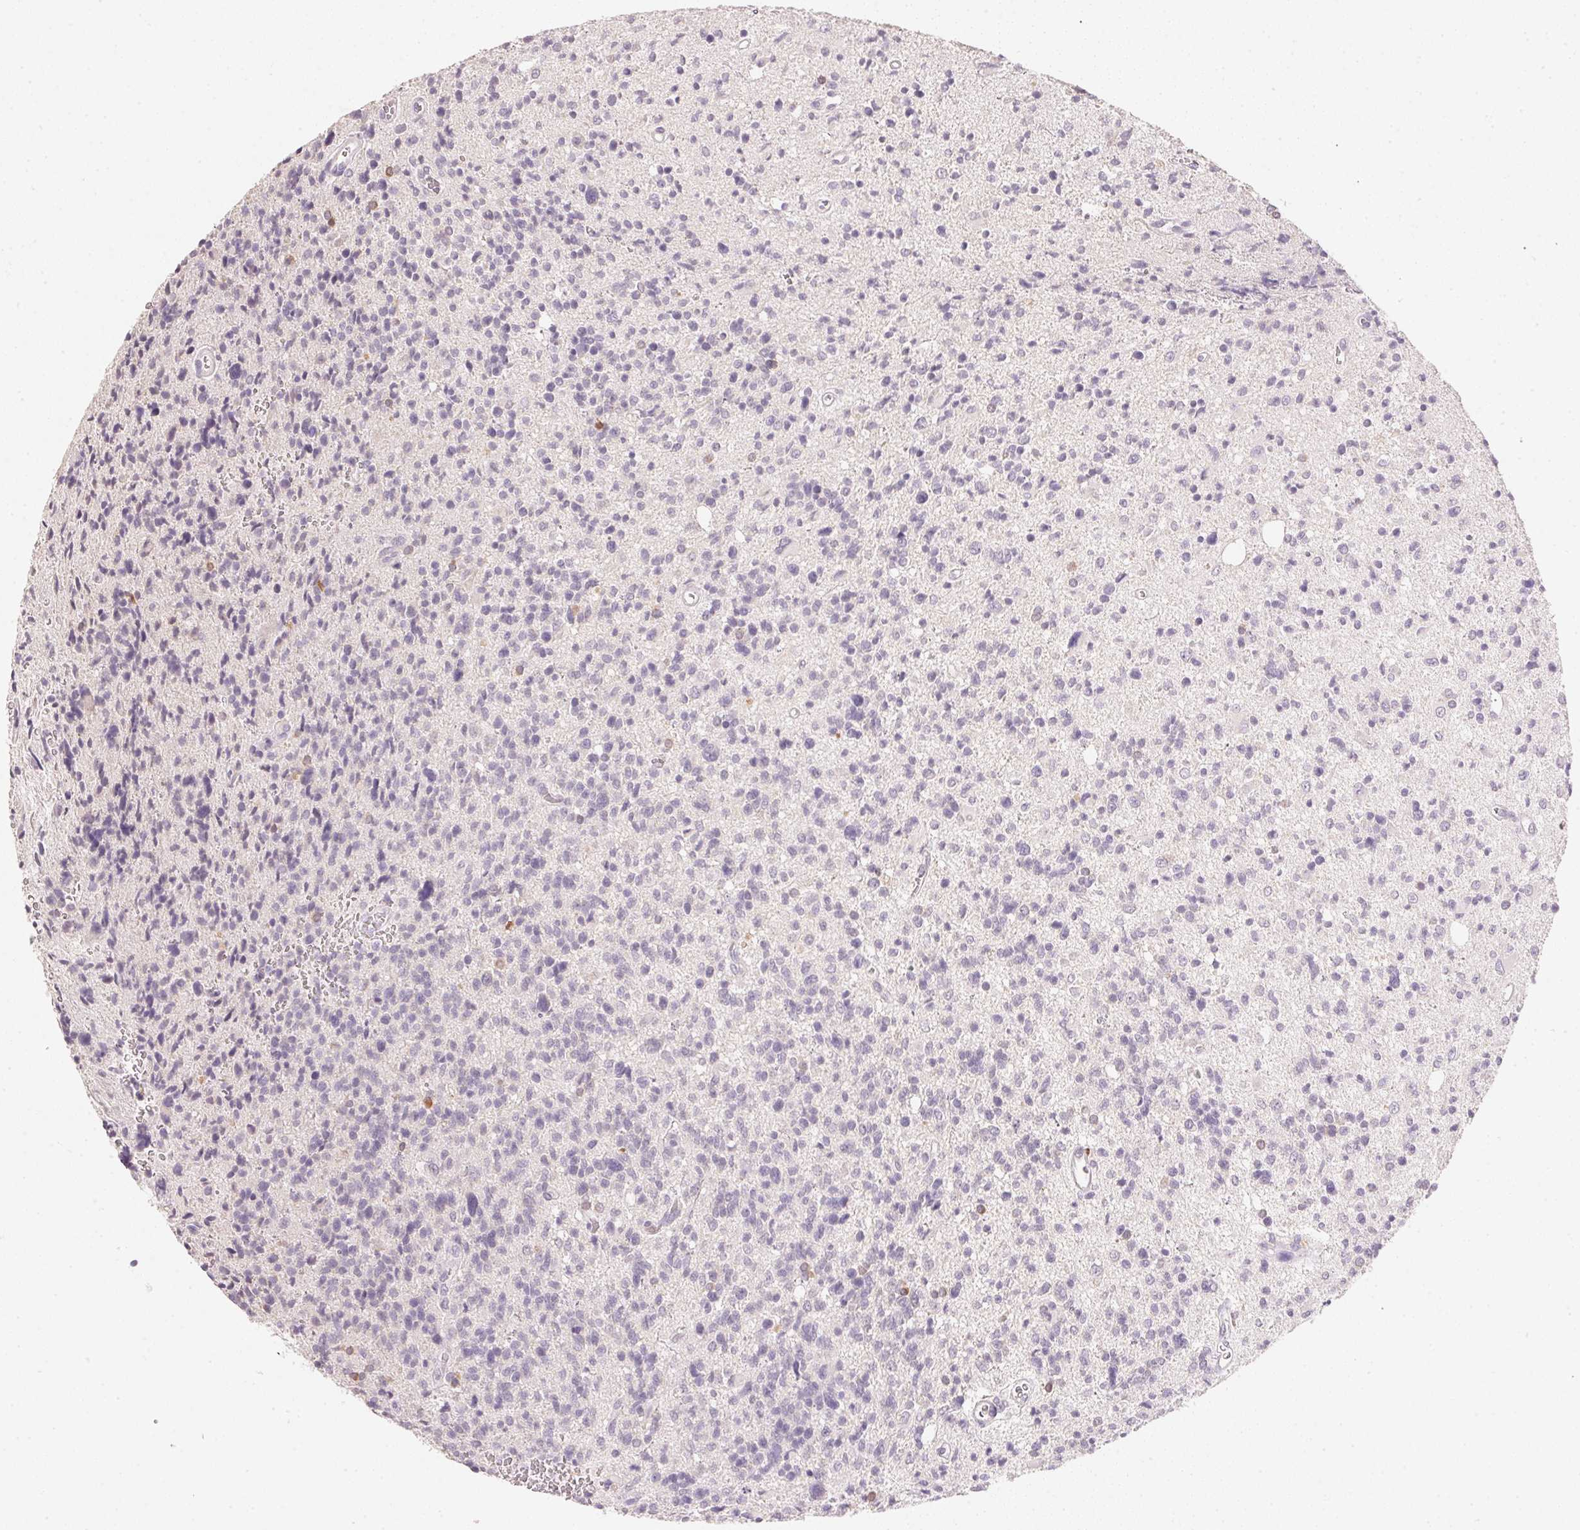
{"staining": {"intensity": "negative", "quantity": "none", "location": "none"}, "tissue": "glioma", "cell_type": "Tumor cells", "image_type": "cancer", "snomed": [{"axis": "morphology", "description": "Glioma, malignant, High grade"}, {"axis": "topography", "description": "Brain"}], "caption": "Photomicrograph shows no protein staining in tumor cells of malignant glioma (high-grade) tissue.", "gene": "DHCR24", "patient": {"sex": "male", "age": 29}}